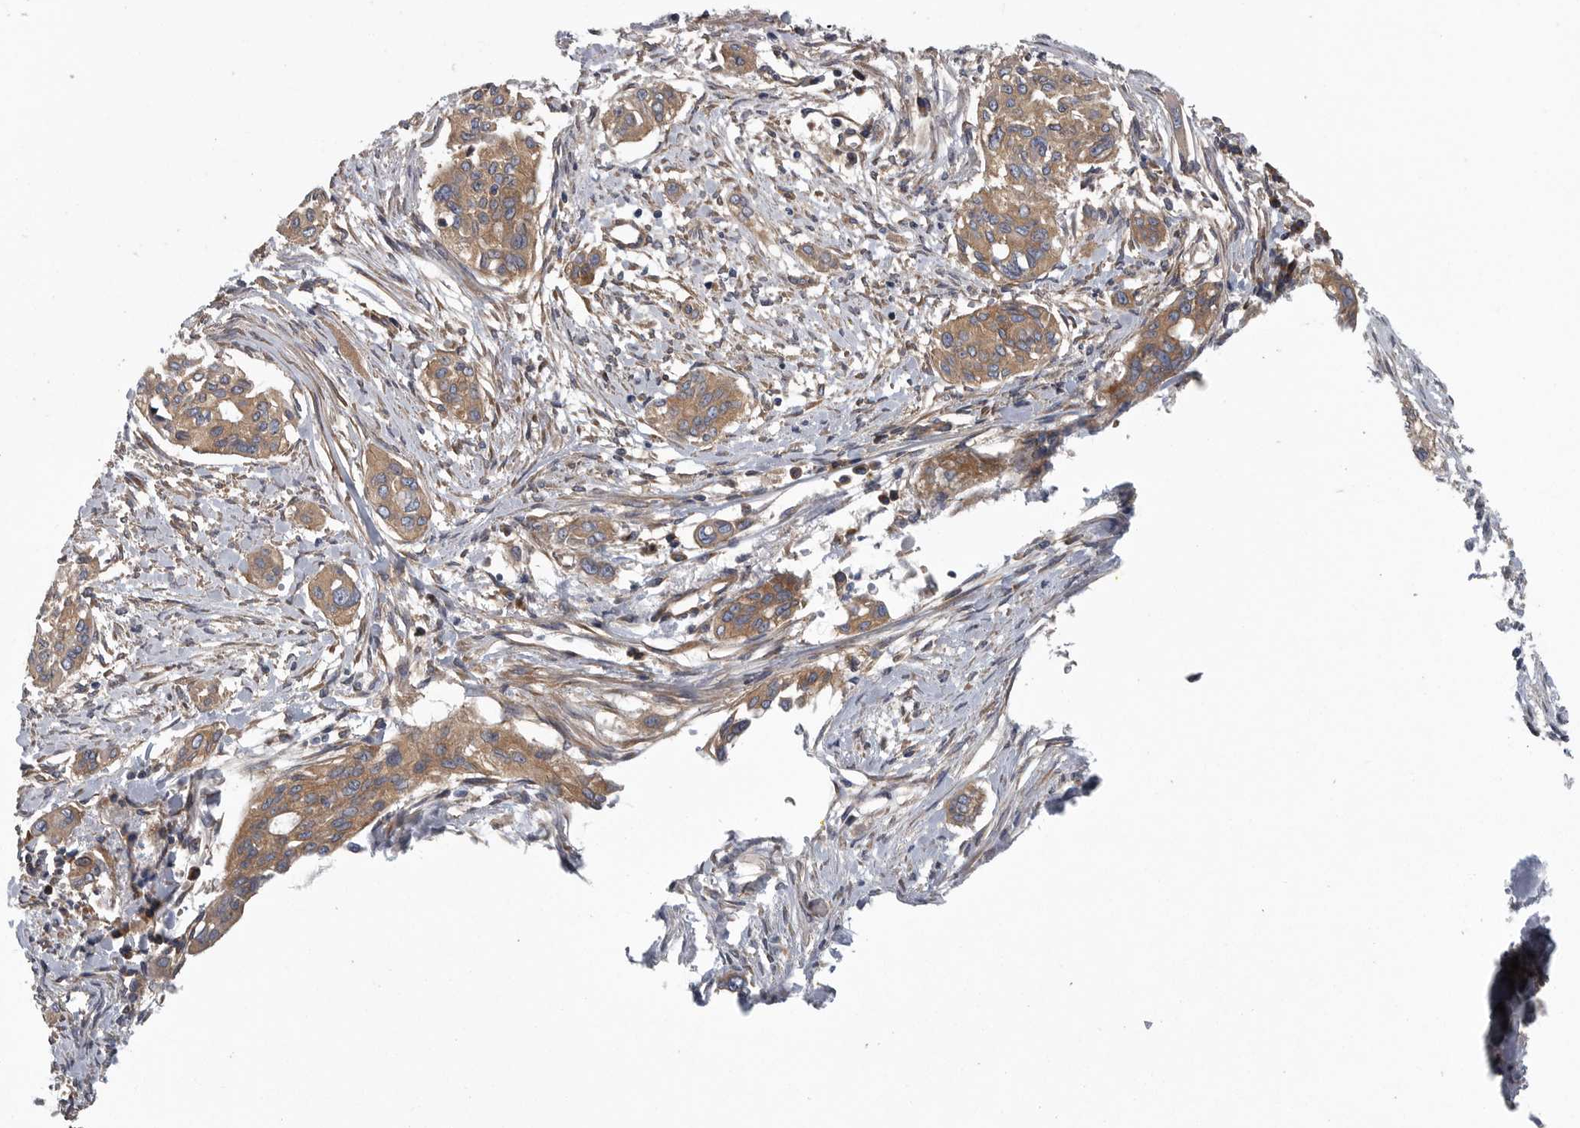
{"staining": {"intensity": "moderate", "quantity": ">75%", "location": "cytoplasmic/membranous"}, "tissue": "pancreatic cancer", "cell_type": "Tumor cells", "image_type": "cancer", "snomed": [{"axis": "morphology", "description": "Adenocarcinoma, NOS"}, {"axis": "topography", "description": "Pancreas"}], "caption": "Adenocarcinoma (pancreatic) stained for a protein (brown) displays moderate cytoplasmic/membranous positive positivity in approximately >75% of tumor cells.", "gene": "OXR1", "patient": {"sex": "female", "age": 60}}